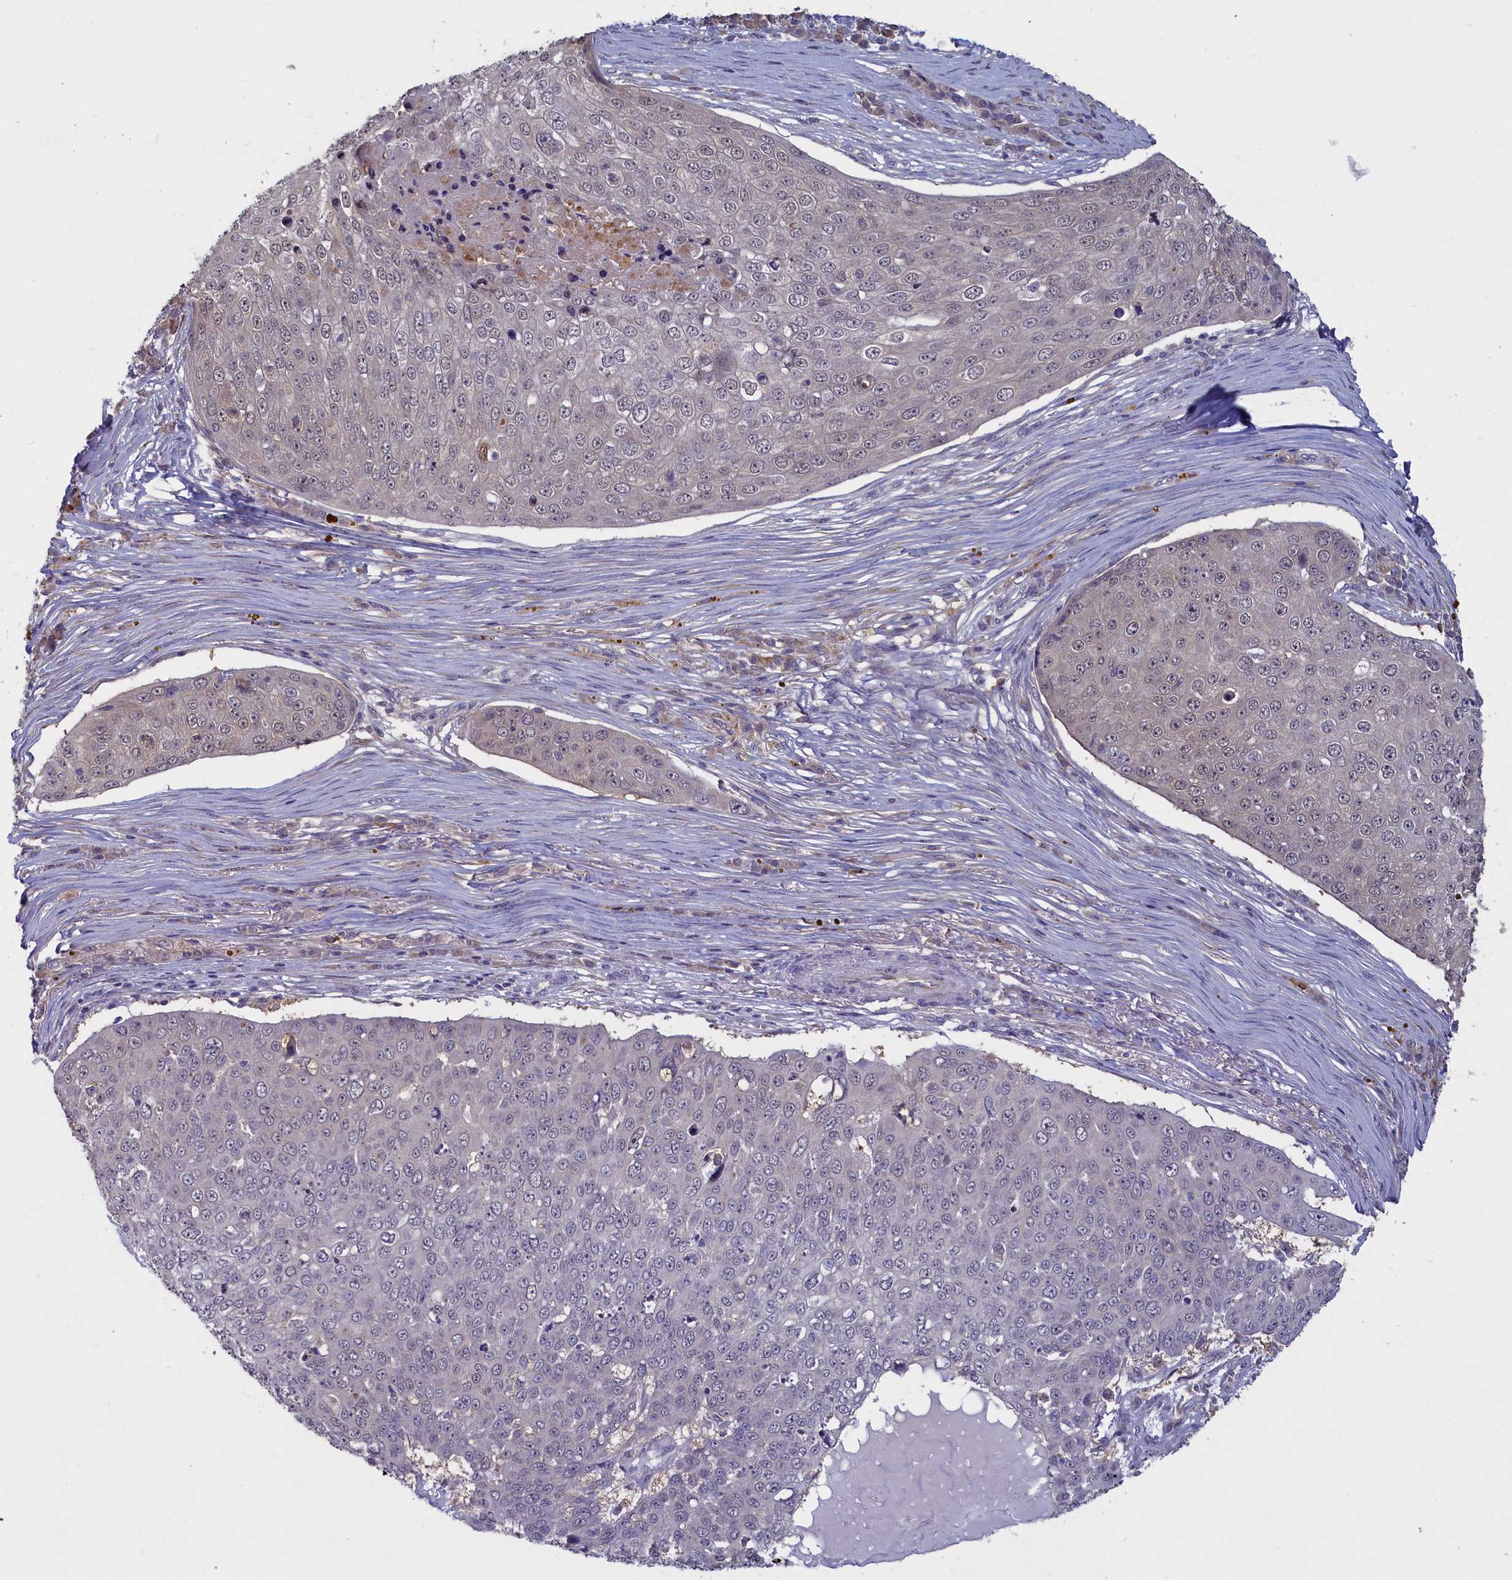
{"staining": {"intensity": "weak", "quantity": "25%-75%", "location": "nuclear"}, "tissue": "skin cancer", "cell_type": "Tumor cells", "image_type": "cancer", "snomed": [{"axis": "morphology", "description": "Squamous cell carcinoma, NOS"}, {"axis": "topography", "description": "Skin"}], "caption": "The immunohistochemical stain labels weak nuclear expression in tumor cells of skin cancer (squamous cell carcinoma) tissue. (DAB IHC, brown staining for protein, blue staining for nuclei).", "gene": "UCHL3", "patient": {"sex": "male", "age": 71}}